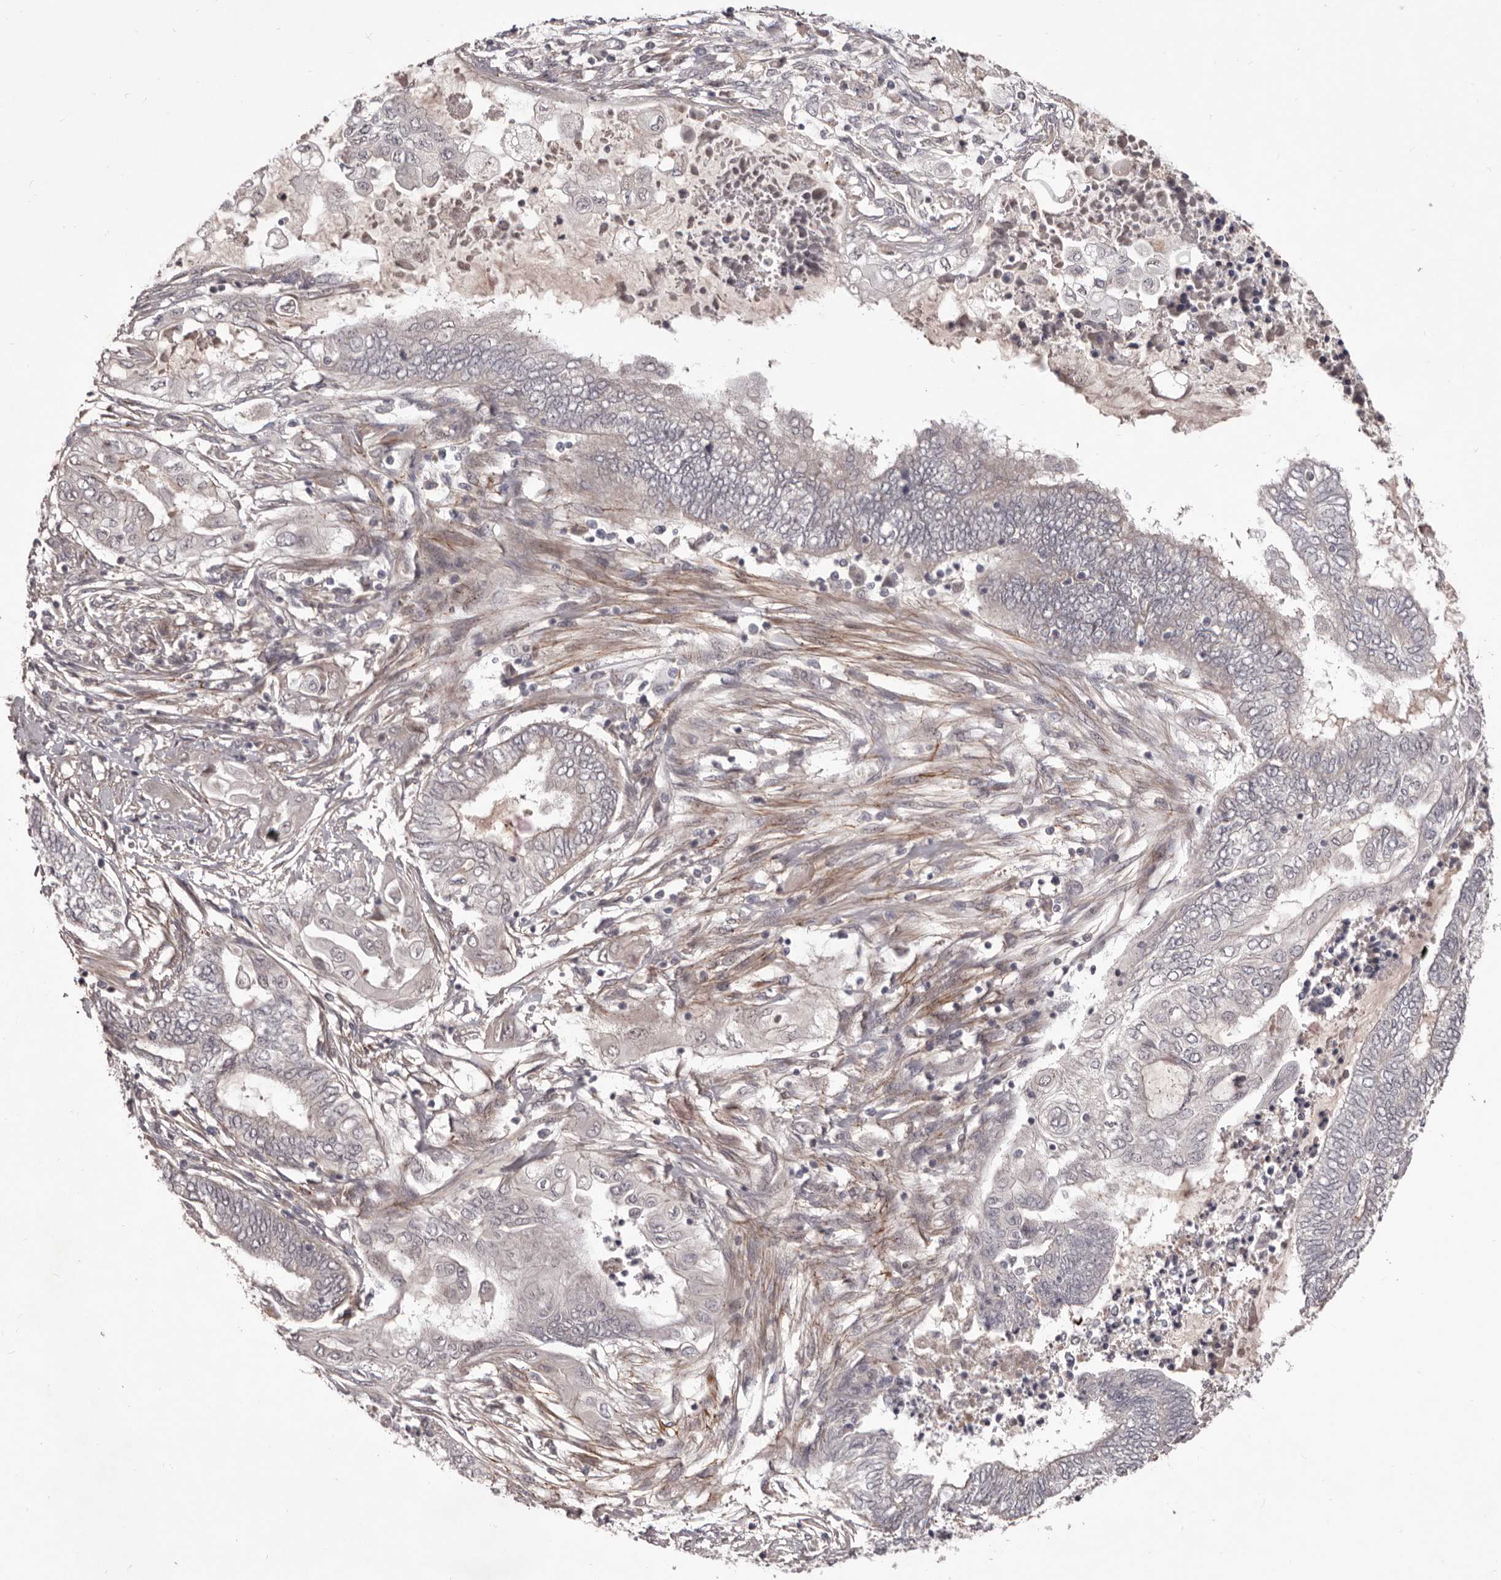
{"staining": {"intensity": "negative", "quantity": "none", "location": "none"}, "tissue": "endometrial cancer", "cell_type": "Tumor cells", "image_type": "cancer", "snomed": [{"axis": "morphology", "description": "Adenocarcinoma, NOS"}, {"axis": "topography", "description": "Uterus"}, {"axis": "topography", "description": "Endometrium"}], "caption": "High magnification brightfield microscopy of endometrial cancer stained with DAB (brown) and counterstained with hematoxylin (blue): tumor cells show no significant positivity.", "gene": "HBS1L", "patient": {"sex": "female", "age": 70}}